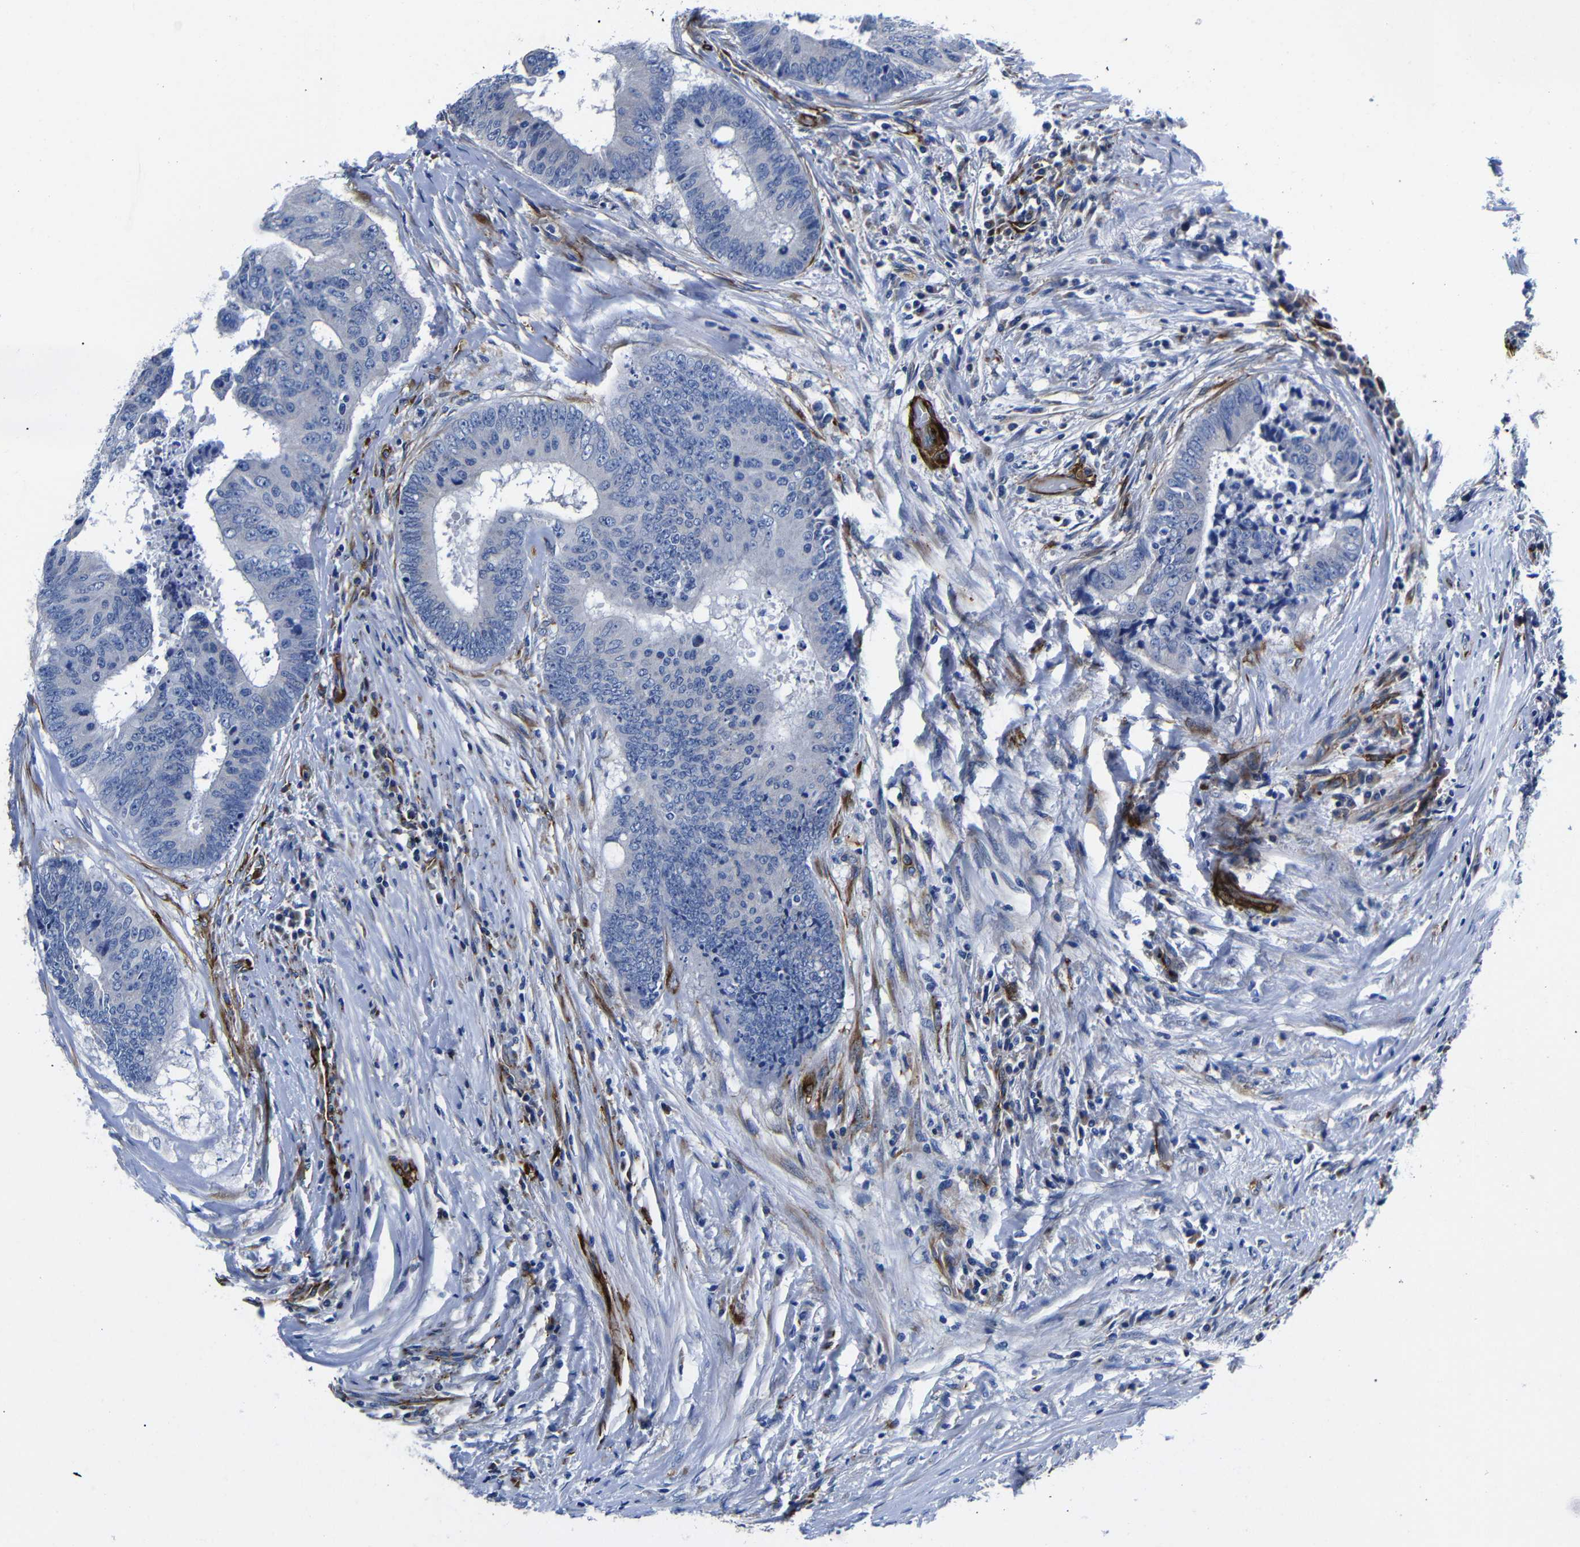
{"staining": {"intensity": "negative", "quantity": "none", "location": "none"}, "tissue": "colorectal cancer", "cell_type": "Tumor cells", "image_type": "cancer", "snomed": [{"axis": "morphology", "description": "Adenocarcinoma, NOS"}, {"axis": "topography", "description": "Rectum"}], "caption": "Image shows no significant protein positivity in tumor cells of colorectal cancer (adenocarcinoma).", "gene": "LRIG1", "patient": {"sex": "male", "age": 72}}